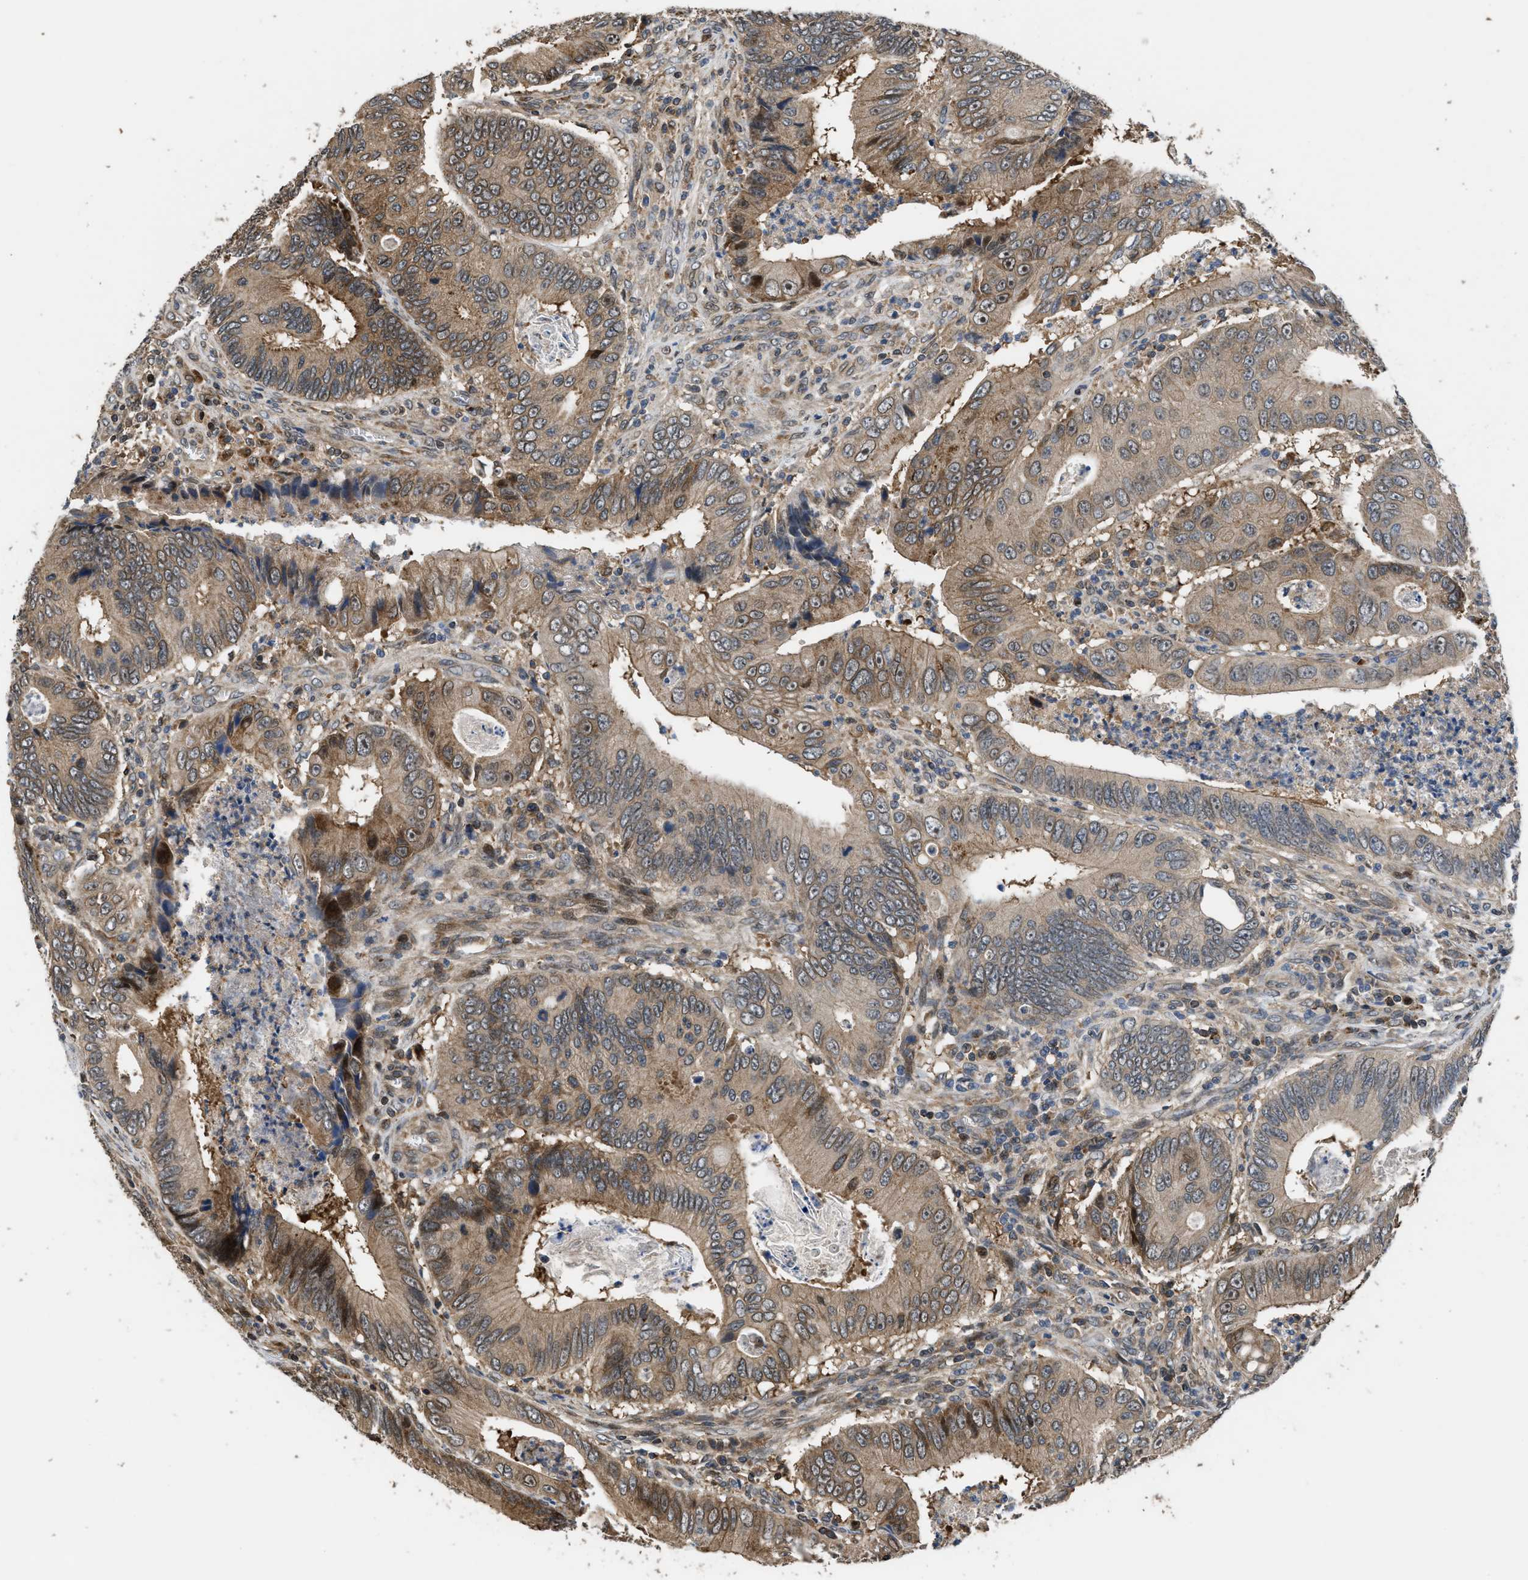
{"staining": {"intensity": "moderate", "quantity": ">75%", "location": "cytoplasmic/membranous"}, "tissue": "colorectal cancer", "cell_type": "Tumor cells", "image_type": "cancer", "snomed": [{"axis": "morphology", "description": "Inflammation, NOS"}, {"axis": "morphology", "description": "Adenocarcinoma, NOS"}, {"axis": "topography", "description": "Colon"}], "caption": "The image displays staining of adenocarcinoma (colorectal), revealing moderate cytoplasmic/membranous protein staining (brown color) within tumor cells. Using DAB (3,3'-diaminobenzidine) (brown) and hematoxylin (blue) stains, captured at high magnification using brightfield microscopy.", "gene": "CTBS", "patient": {"sex": "male", "age": 72}}